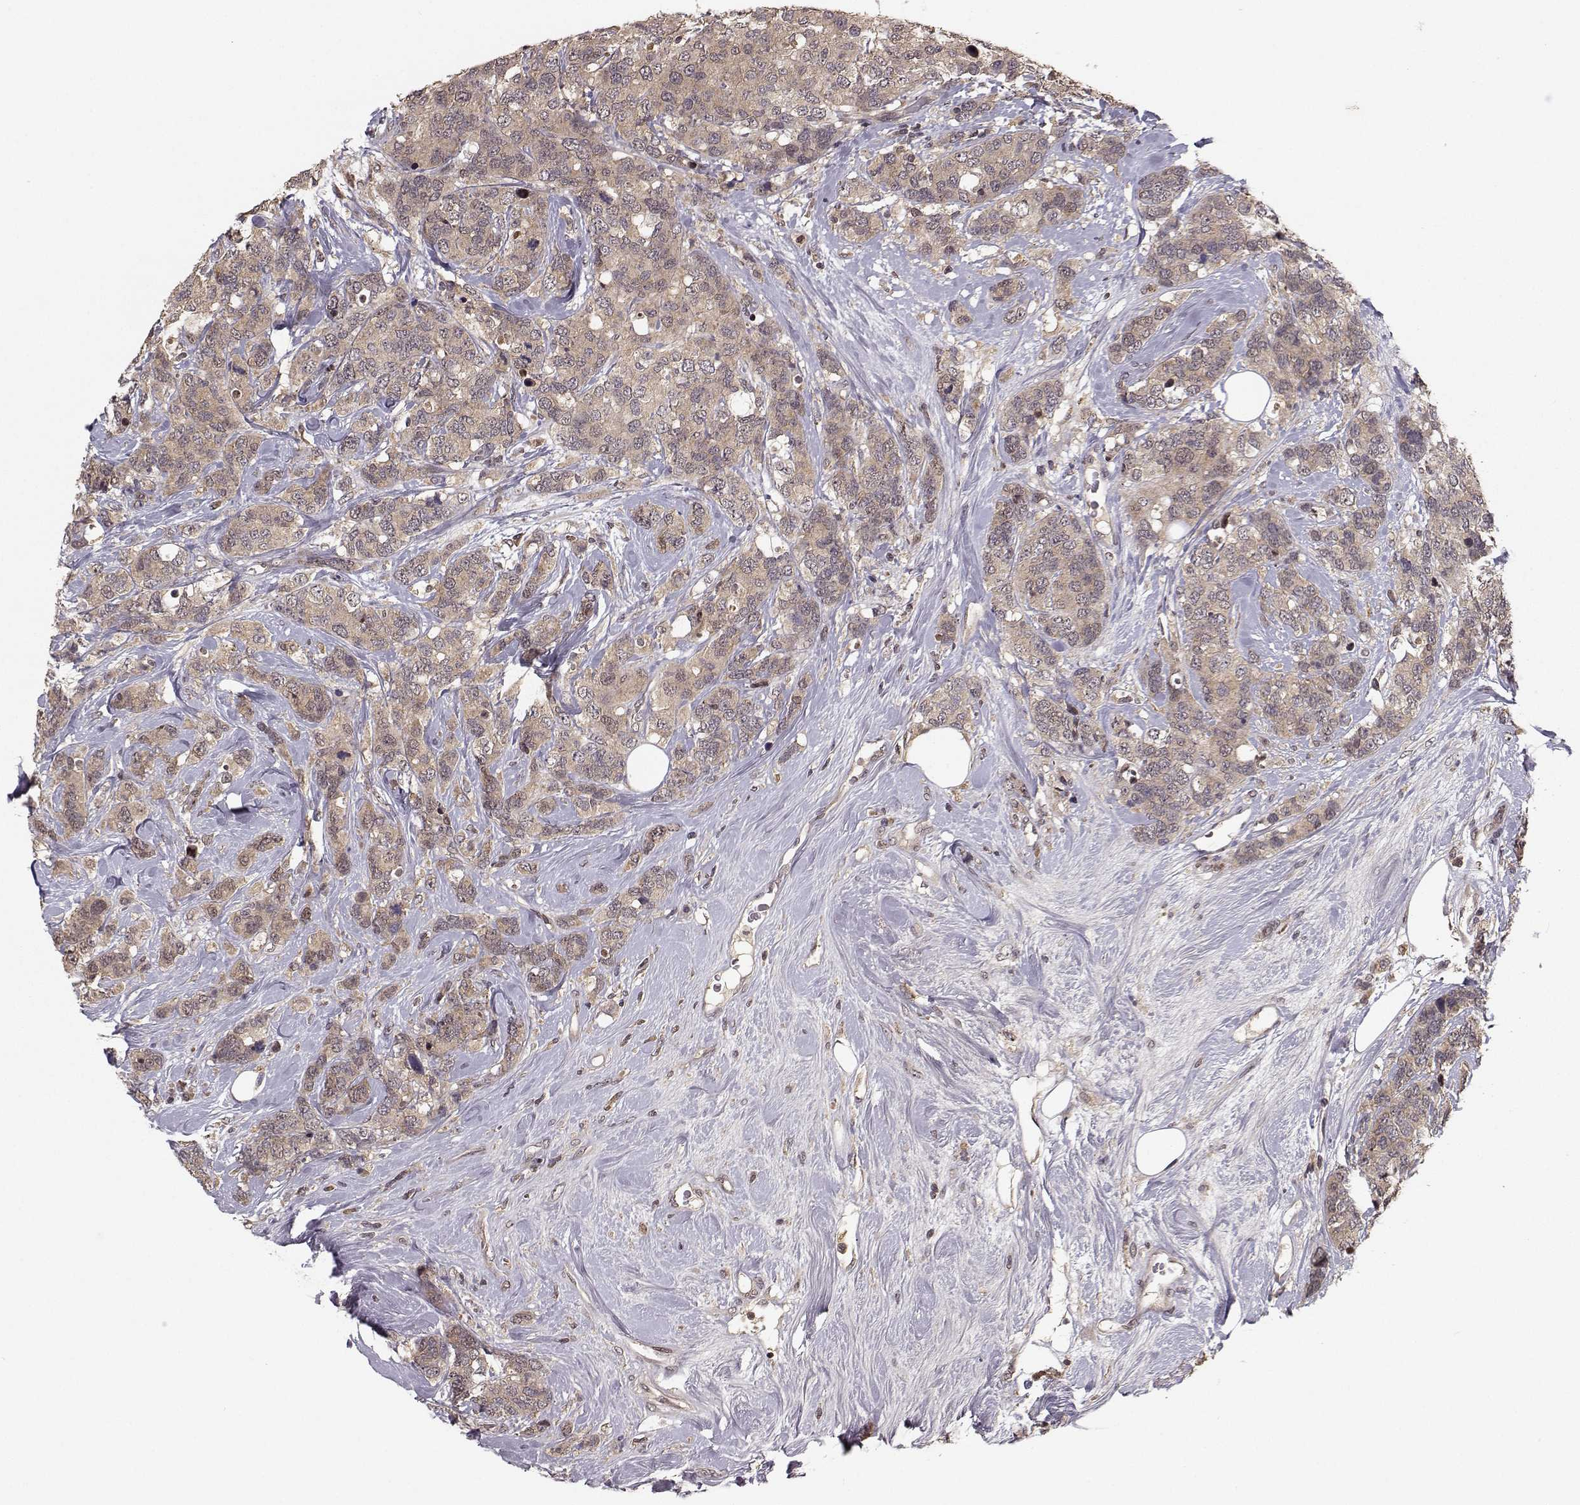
{"staining": {"intensity": "moderate", "quantity": ">75%", "location": "cytoplasmic/membranous"}, "tissue": "breast cancer", "cell_type": "Tumor cells", "image_type": "cancer", "snomed": [{"axis": "morphology", "description": "Lobular carcinoma"}, {"axis": "topography", "description": "Breast"}], "caption": "This image reveals immunohistochemistry staining of human breast cancer, with medium moderate cytoplasmic/membranous staining in about >75% of tumor cells.", "gene": "PLEKHG3", "patient": {"sex": "female", "age": 59}}